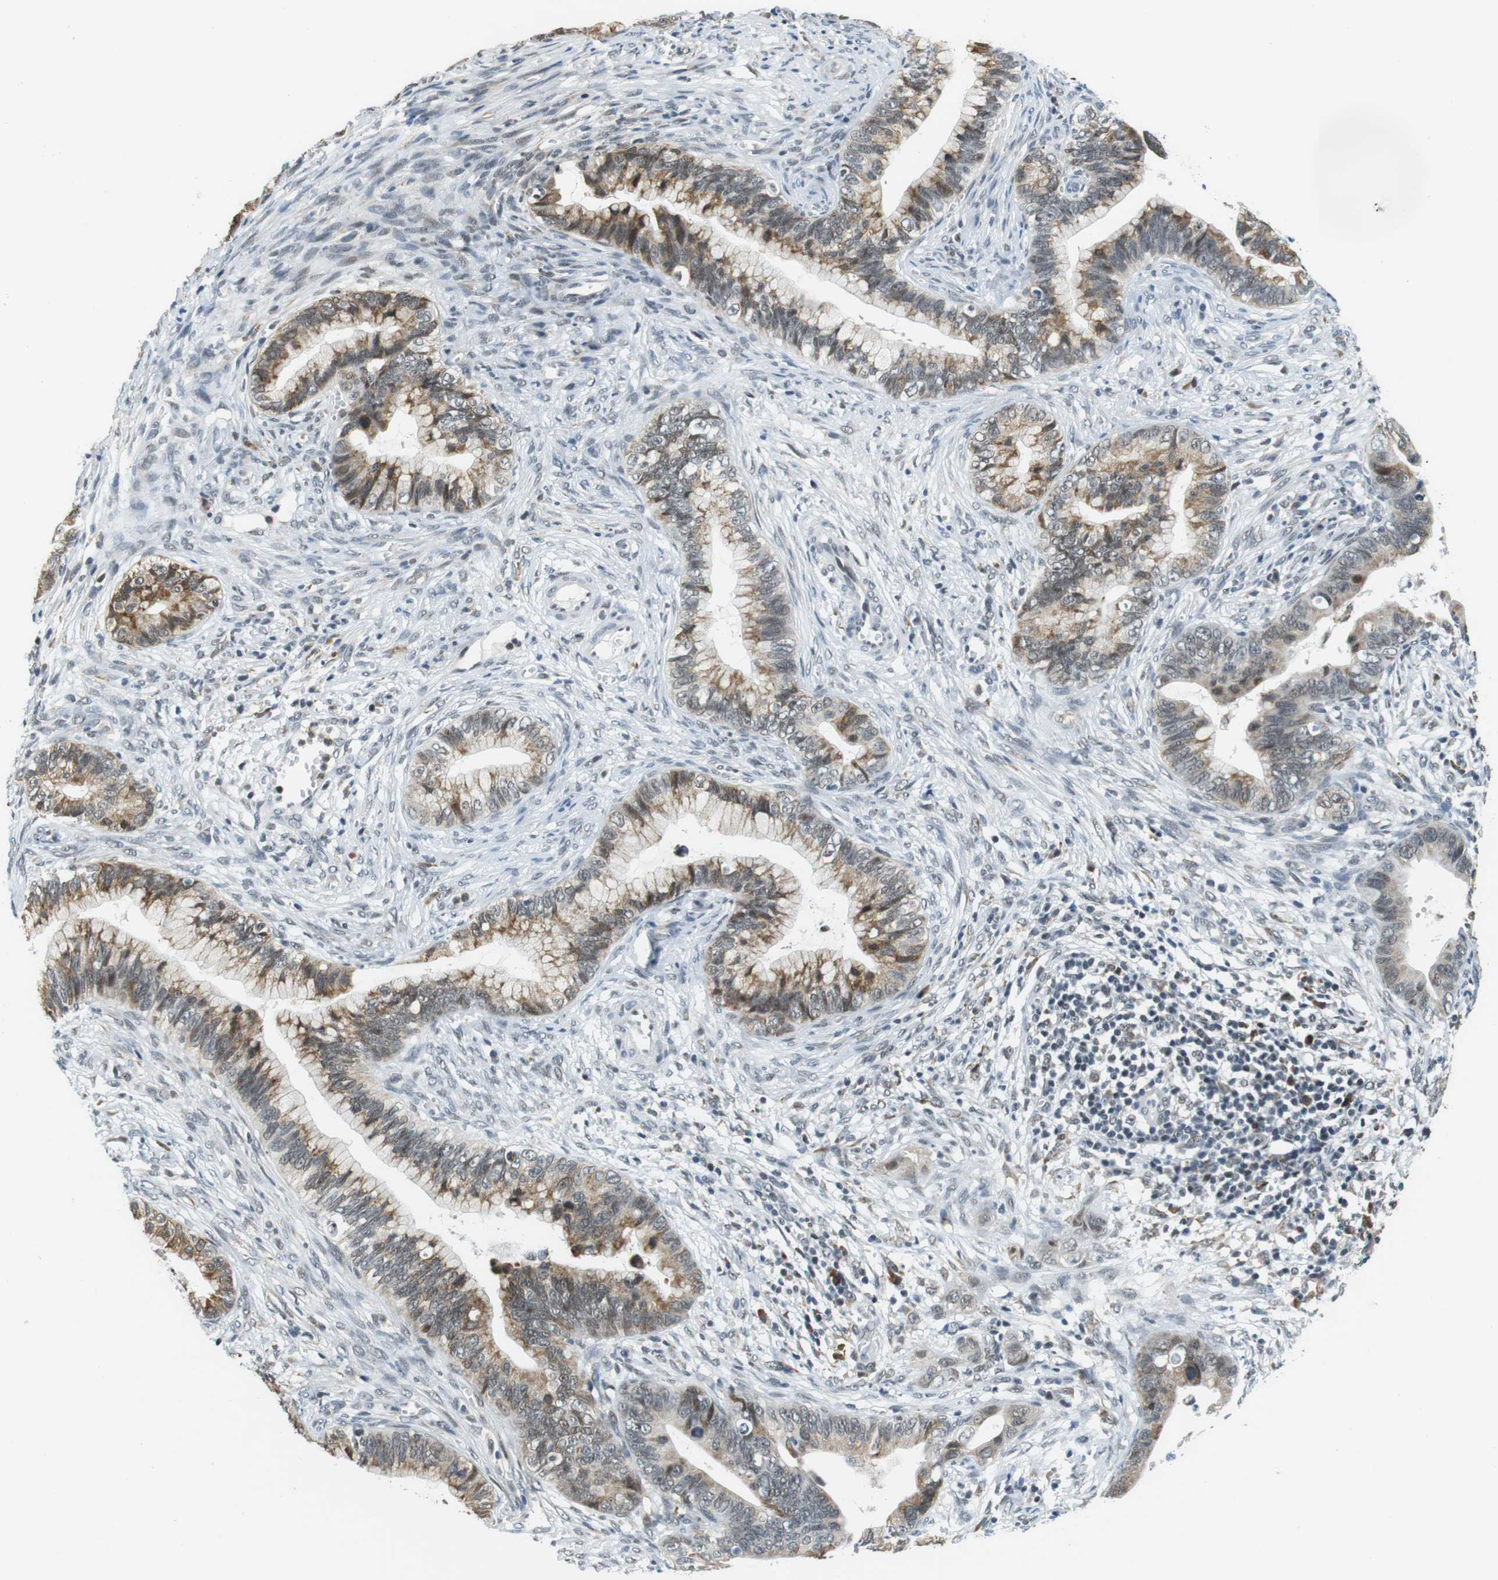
{"staining": {"intensity": "moderate", "quantity": ">75%", "location": "cytoplasmic/membranous,nuclear"}, "tissue": "cervical cancer", "cell_type": "Tumor cells", "image_type": "cancer", "snomed": [{"axis": "morphology", "description": "Adenocarcinoma, NOS"}, {"axis": "topography", "description": "Cervix"}], "caption": "Cervical cancer was stained to show a protein in brown. There is medium levels of moderate cytoplasmic/membranous and nuclear positivity in approximately >75% of tumor cells.", "gene": "RNF38", "patient": {"sex": "female", "age": 44}}